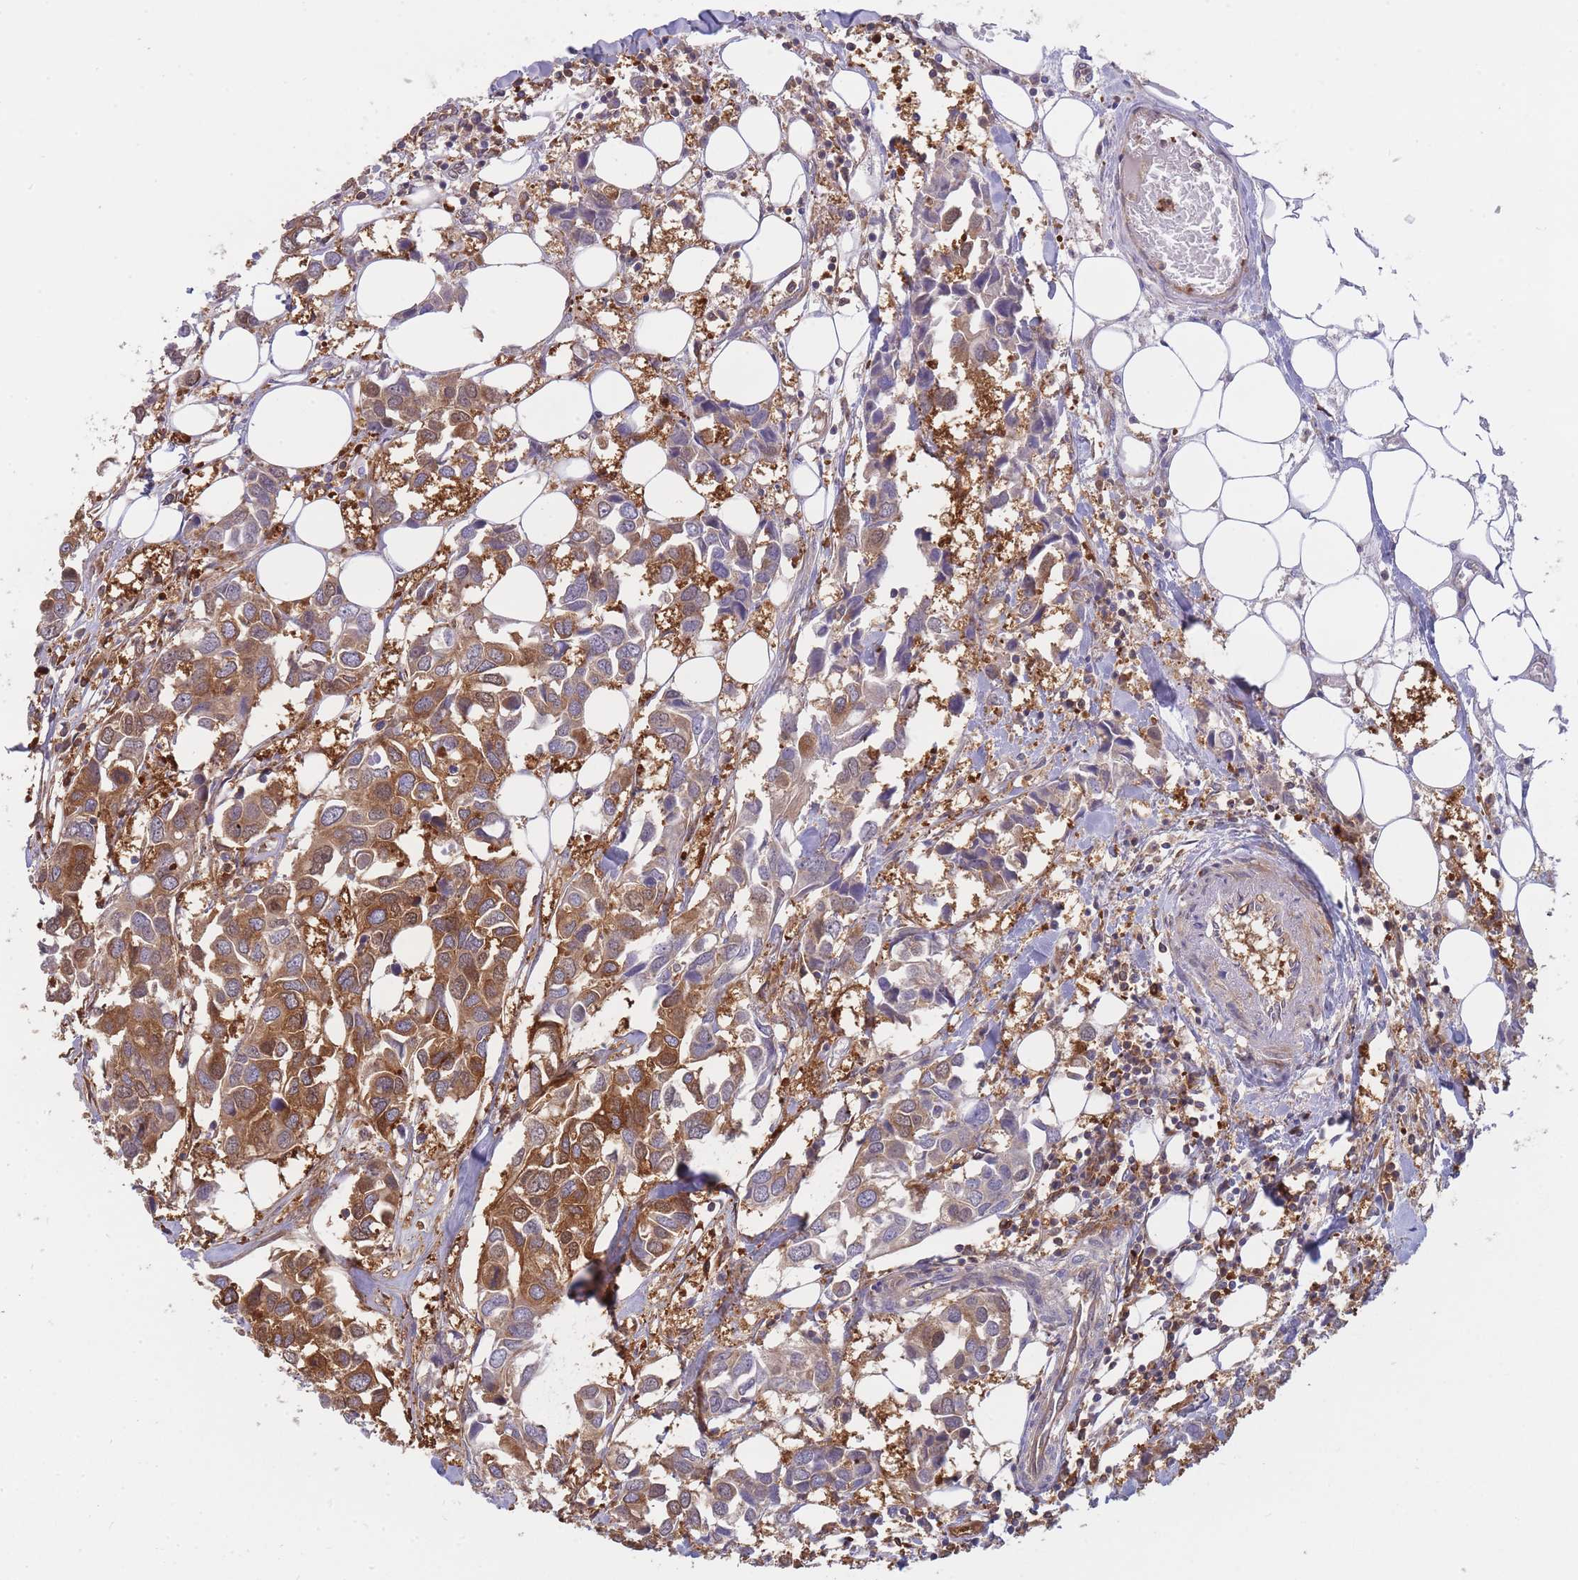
{"staining": {"intensity": "moderate", "quantity": ">75%", "location": "cytoplasmic/membranous"}, "tissue": "breast cancer", "cell_type": "Tumor cells", "image_type": "cancer", "snomed": [{"axis": "morphology", "description": "Duct carcinoma"}, {"axis": "topography", "description": "Breast"}], "caption": "Protein expression analysis of breast cancer reveals moderate cytoplasmic/membranous staining in about >75% of tumor cells. (IHC, brightfield microscopy, high magnification).", "gene": "SLC4A9", "patient": {"sex": "female", "age": 83}}